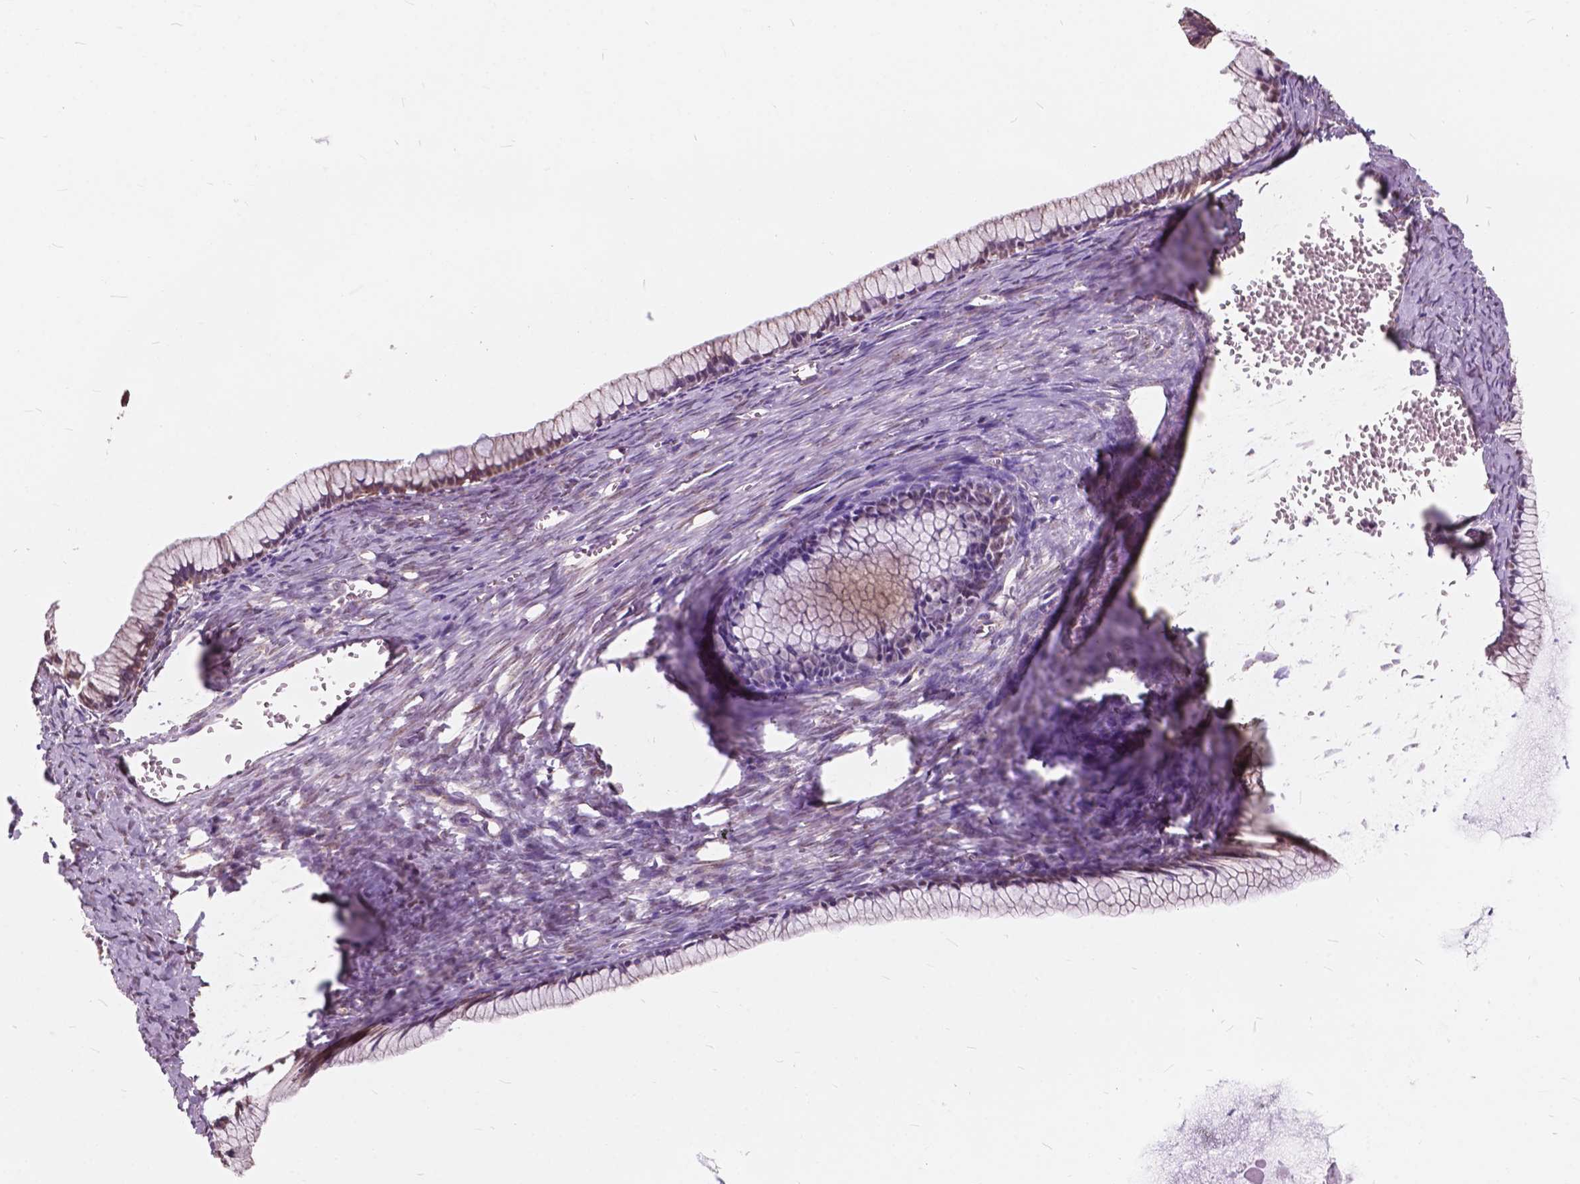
{"staining": {"intensity": "weak", "quantity": "25%-75%", "location": "nuclear"}, "tissue": "ovarian cancer", "cell_type": "Tumor cells", "image_type": "cancer", "snomed": [{"axis": "morphology", "description": "Cystadenocarcinoma, mucinous, NOS"}, {"axis": "topography", "description": "Ovary"}], "caption": "Immunohistochemical staining of ovarian cancer (mucinous cystadenocarcinoma) demonstrates low levels of weak nuclear protein staining in approximately 25%-75% of tumor cells.", "gene": "SCOC", "patient": {"sex": "female", "age": 41}}